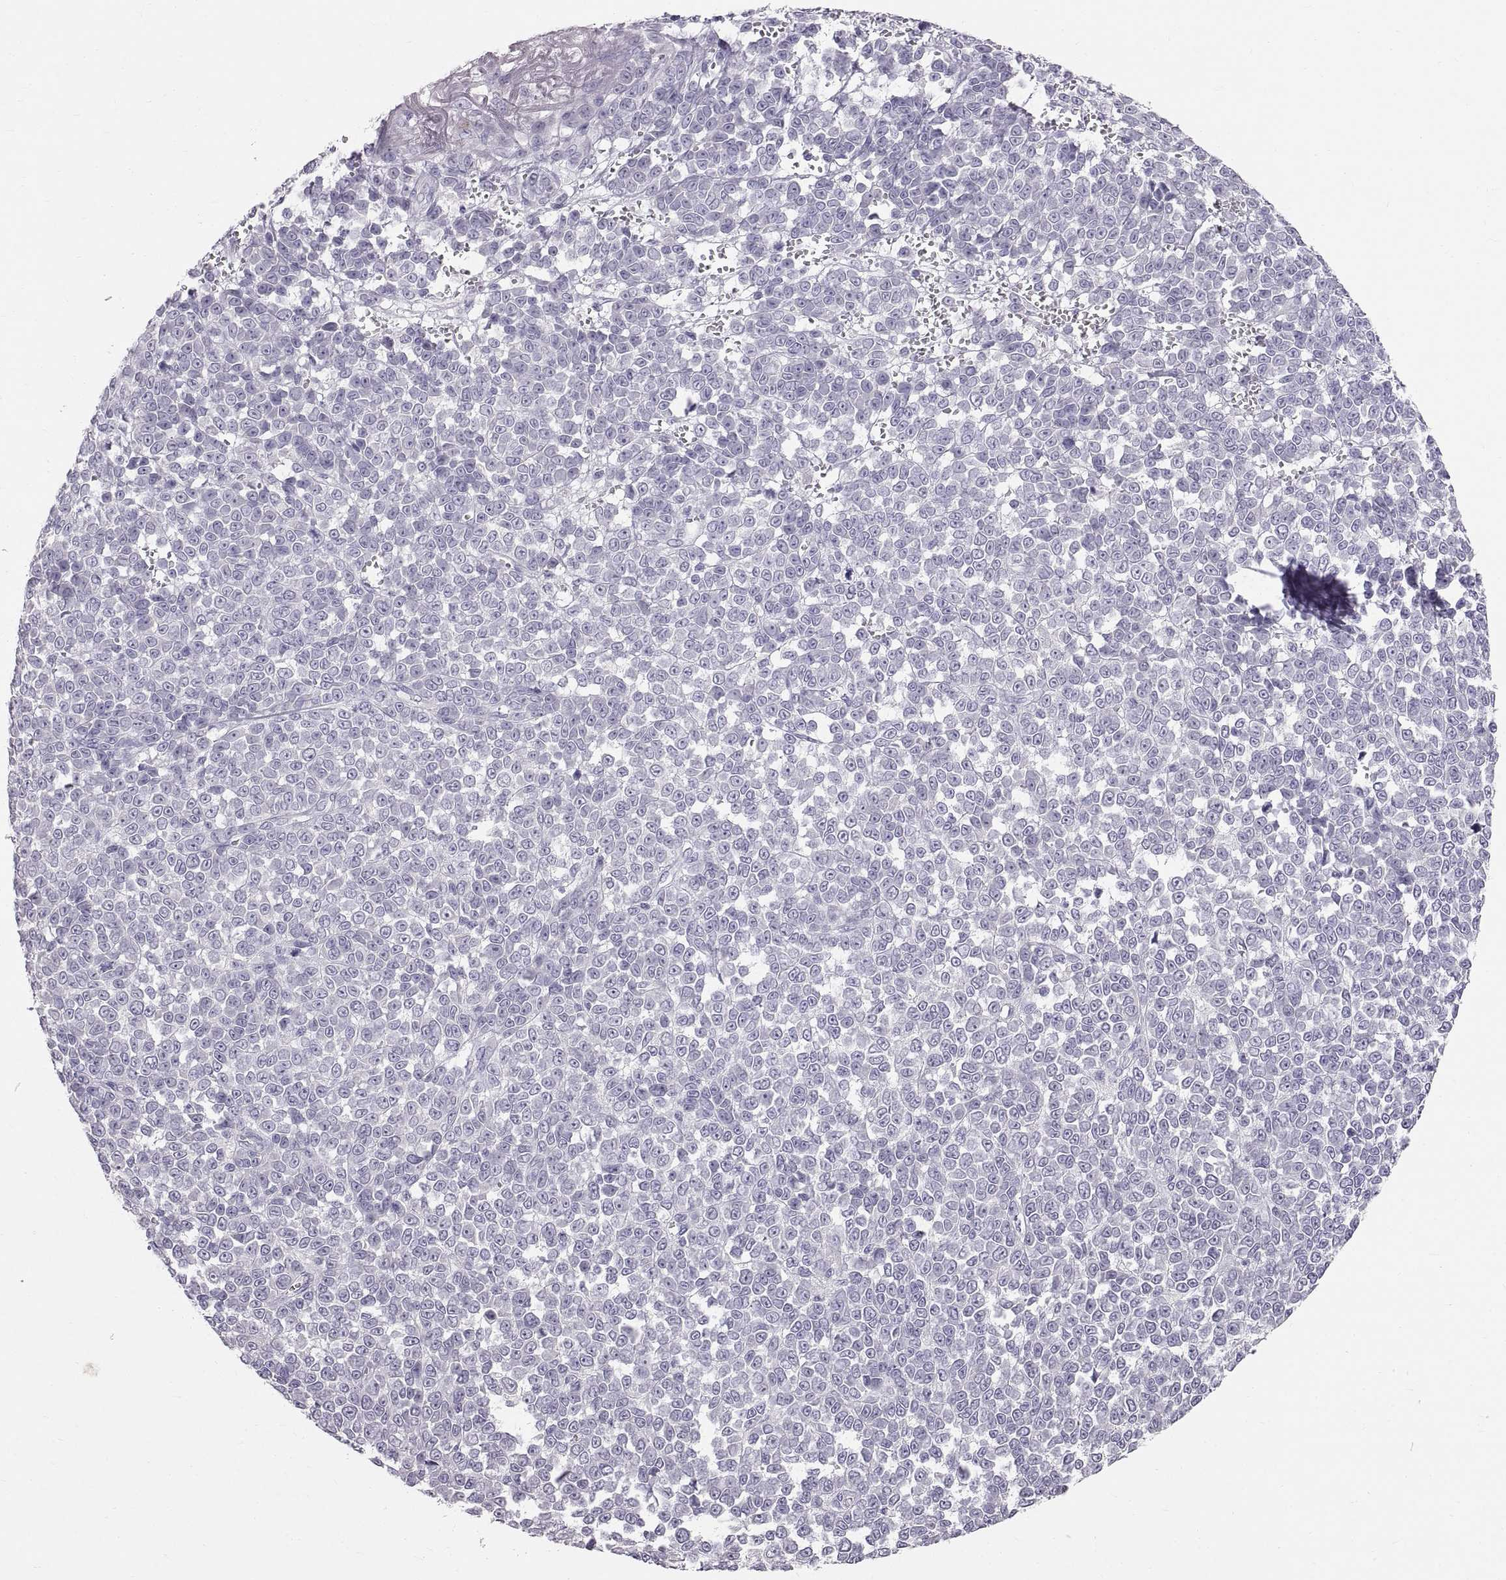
{"staining": {"intensity": "negative", "quantity": "none", "location": "none"}, "tissue": "melanoma", "cell_type": "Tumor cells", "image_type": "cancer", "snomed": [{"axis": "morphology", "description": "Malignant melanoma, NOS"}, {"axis": "topography", "description": "Skin"}], "caption": "High magnification brightfield microscopy of melanoma stained with DAB (3,3'-diaminobenzidine) (brown) and counterstained with hematoxylin (blue): tumor cells show no significant positivity.", "gene": "WBP2NL", "patient": {"sex": "female", "age": 95}}